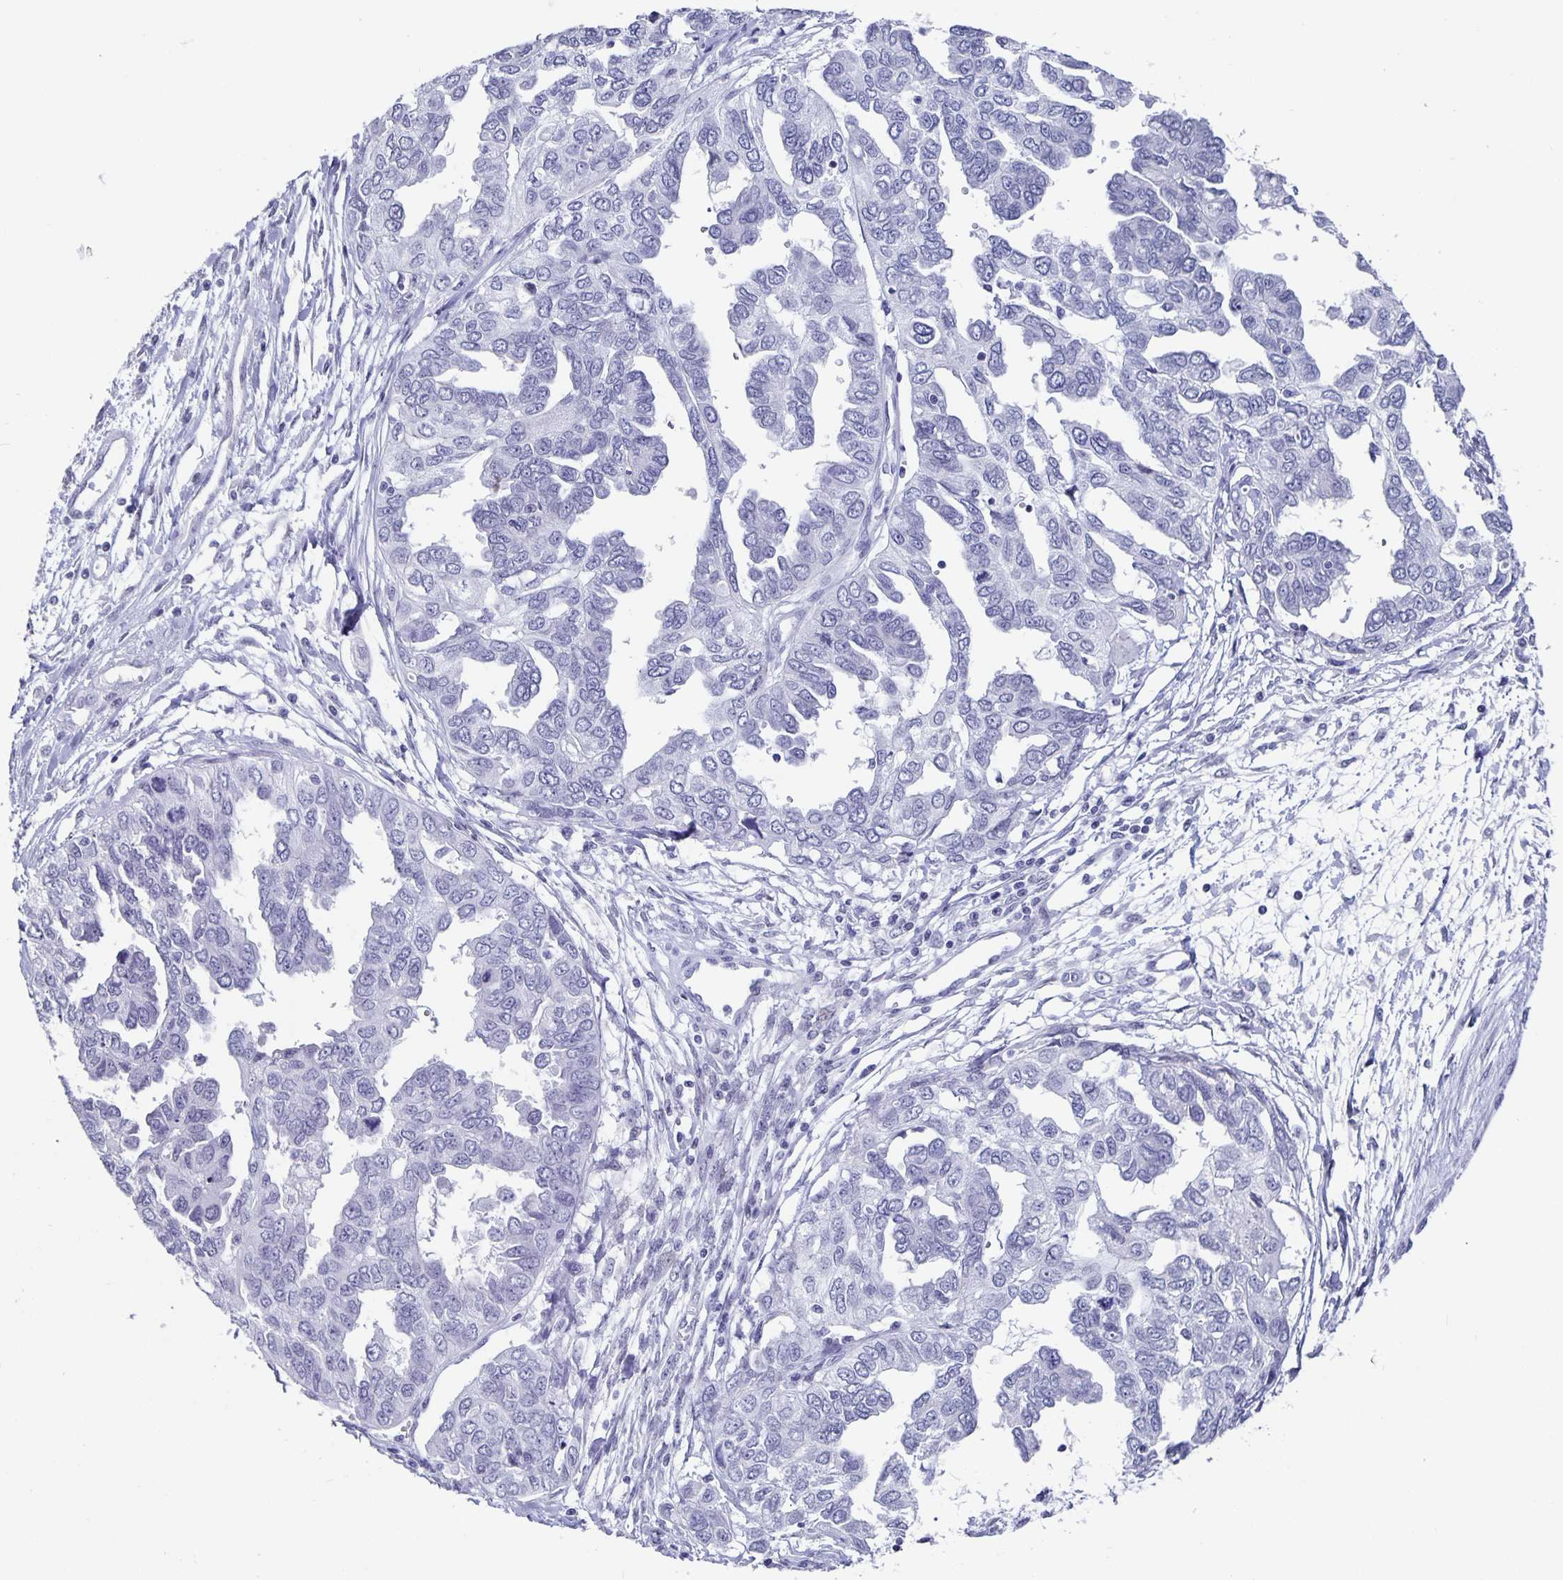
{"staining": {"intensity": "negative", "quantity": "none", "location": "none"}, "tissue": "ovarian cancer", "cell_type": "Tumor cells", "image_type": "cancer", "snomed": [{"axis": "morphology", "description": "Cystadenocarcinoma, serous, NOS"}, {"axis": "topography", "description": "Ovary"}], "caption": "An image of human ovarian serous cystadenocarcinoma is negative for staining in tumor cells. Brightfield microscopy of immunohistochemistry stained with DAB (3,3'-diaminobenzidine) (brown) and hematoxylin (blue), captured at high magnification.", "gene": "OLIG2", "patient": {"sex": "female", "age": 53}}